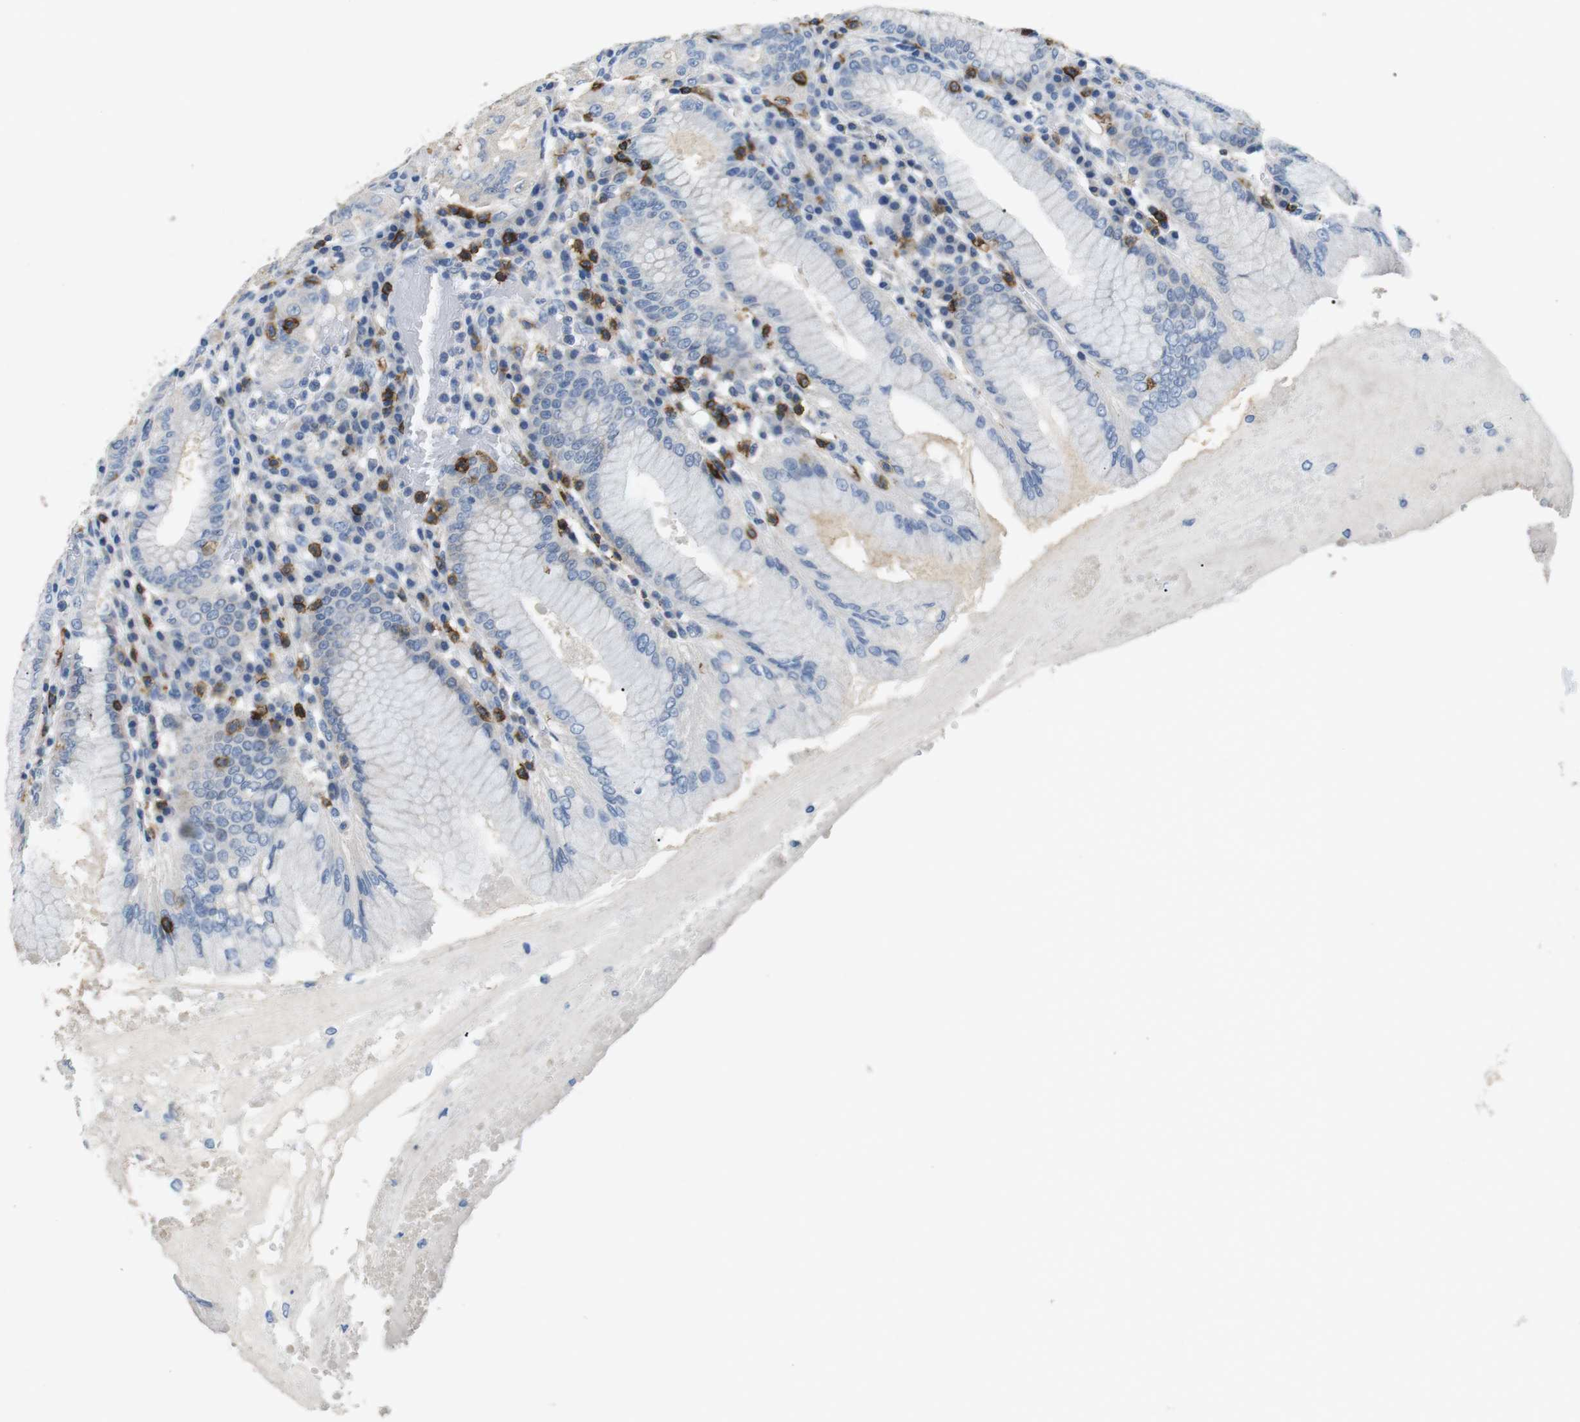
{"staining": {"intensity": "weak", "quantity": "<25%", "location": "cytoplasmic/membranous"}, "tissue": "stomach", "cell_type": "Glandular cells", "image_type": "normal", "snomed": [{"axis": "morphology", "description": "Normal tissue, NOS"}, {"axis": "topography", "description": "Stomach"}, {"axis": "topography", "description": "Stomach, lower"}], "caption": "High power microscopy photomicrograph of an IHC histopathology image of unremarkable stomach, revealing no significant positivity in glandular cells. (Immunohistochemistry (ihc), brightfield microscopy, high magnification).", "gene": "CD6", "patient": {"sex": "female", "age": 56}}